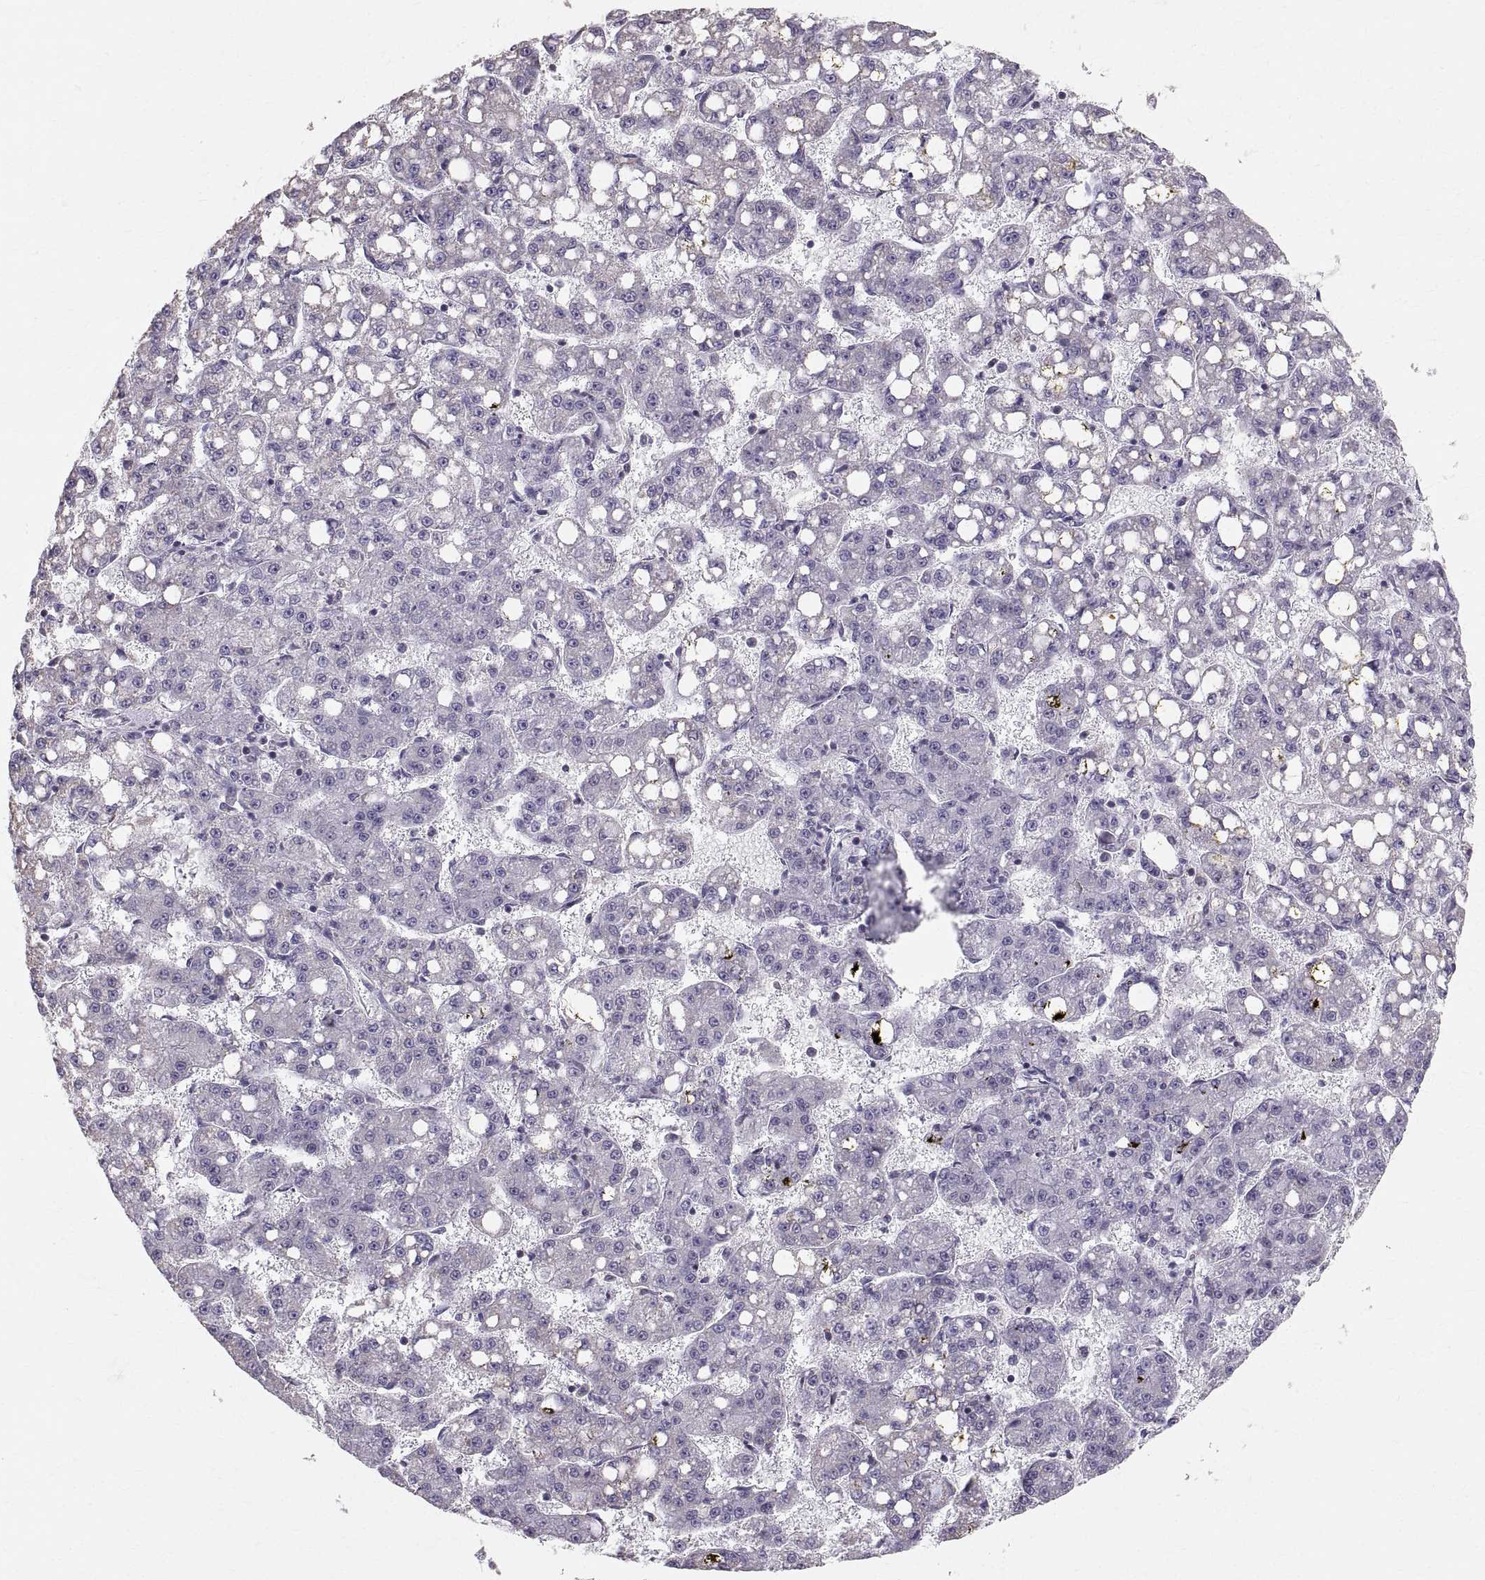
{"staining": {"intensity": "negative", "quantity": "none", "location": "none"}, "tissue": "liver cancer", "cell_type": "Tumor cells", "image_type": "cancer", "snomed": [{"axis": "morphology", "description": "Carcinoma, Hepatocellular, NOS"}, {"axis": "topography", "description": "Liver"}], "caption": "DAB (3,3'-diaminobenzidine) immunohistochemical staining of human liver cancer shows no significant positivity in tumor cells.", "gene": "STMND1", "patient": {"sex": "female", "age": 65}}